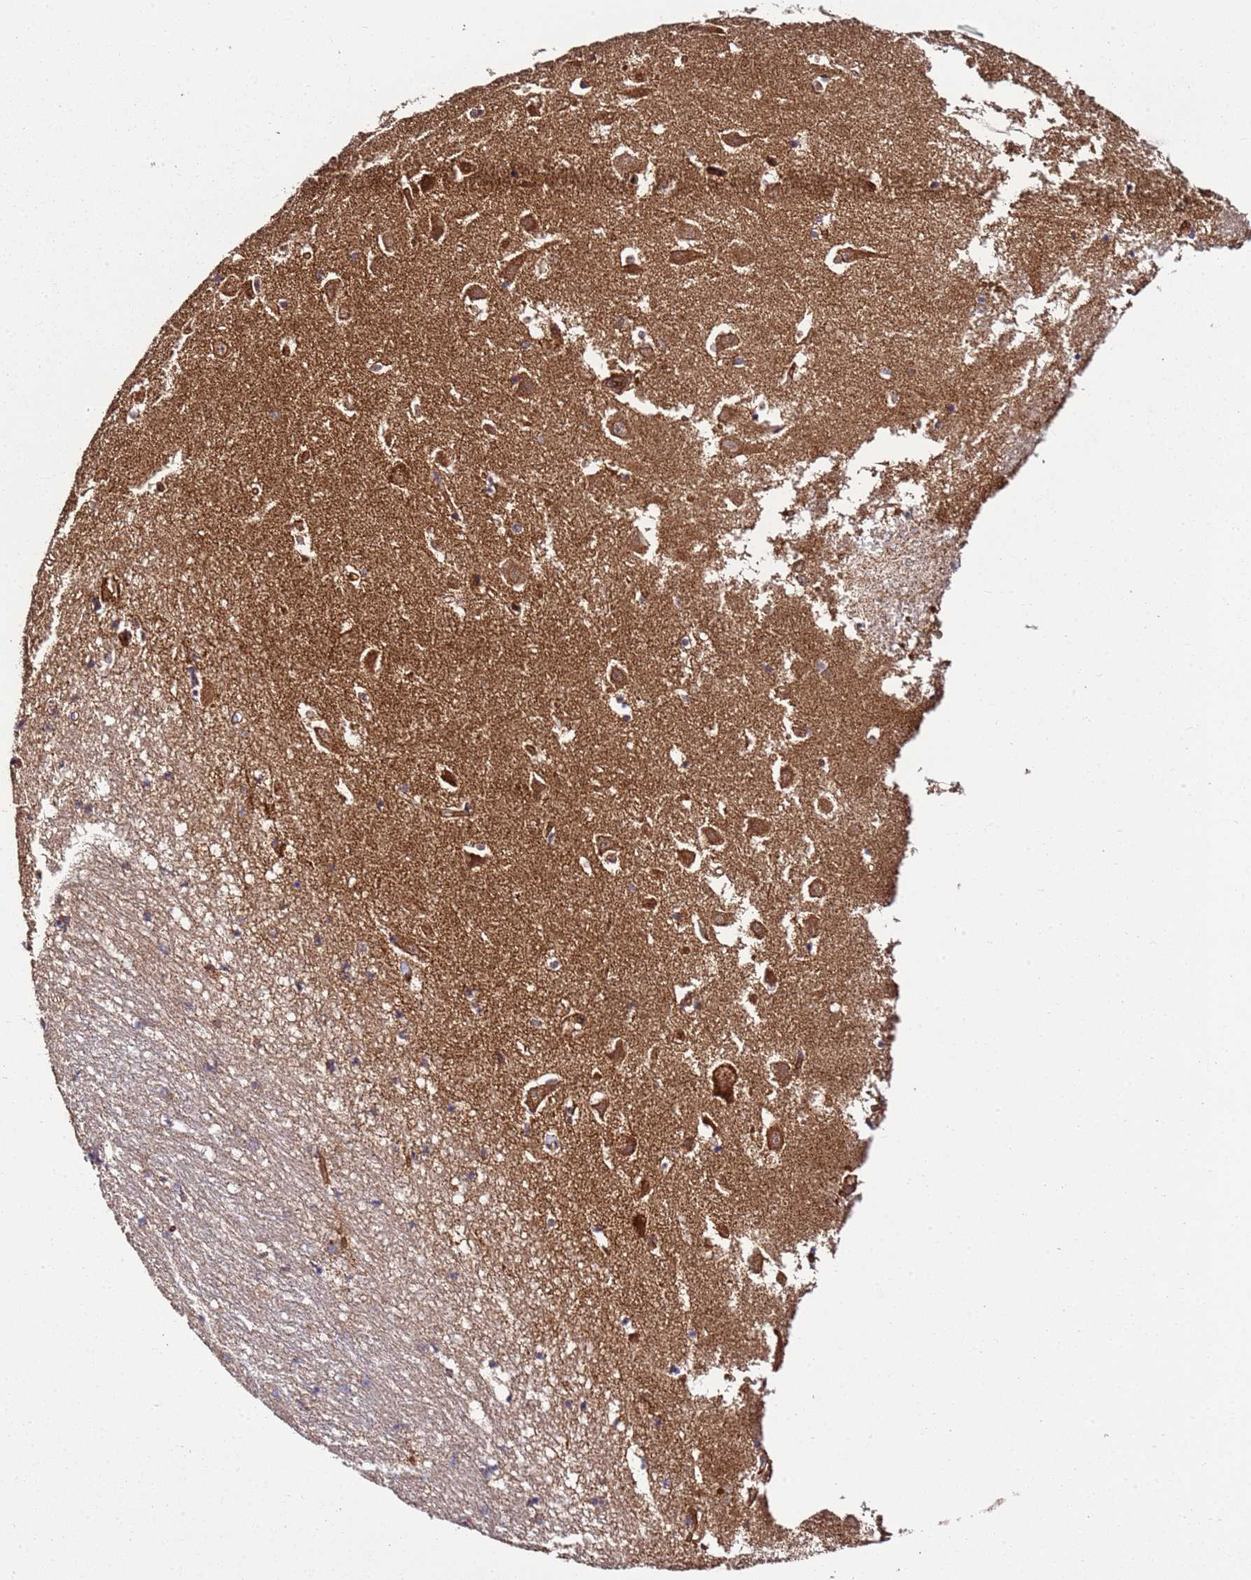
{"staining": {"intensity": "strong", "quantity": ">75%", "location": "nuclear"}, "tissue": "hippocampus", "cell_type": "Glial cells", "image_type": "normal", "snomed": [{"axis": "morphology", "description": "Normal tissue, NOS"}, {"axis": "topography", "description": "Hippocampus"}], "caption": "Glial cells demonstrate strong nuclear staining in approximately >75% of cells in benign hippocampus.", "gene": "TM2D2", "patient": {"sex": "male", "age": 70}}